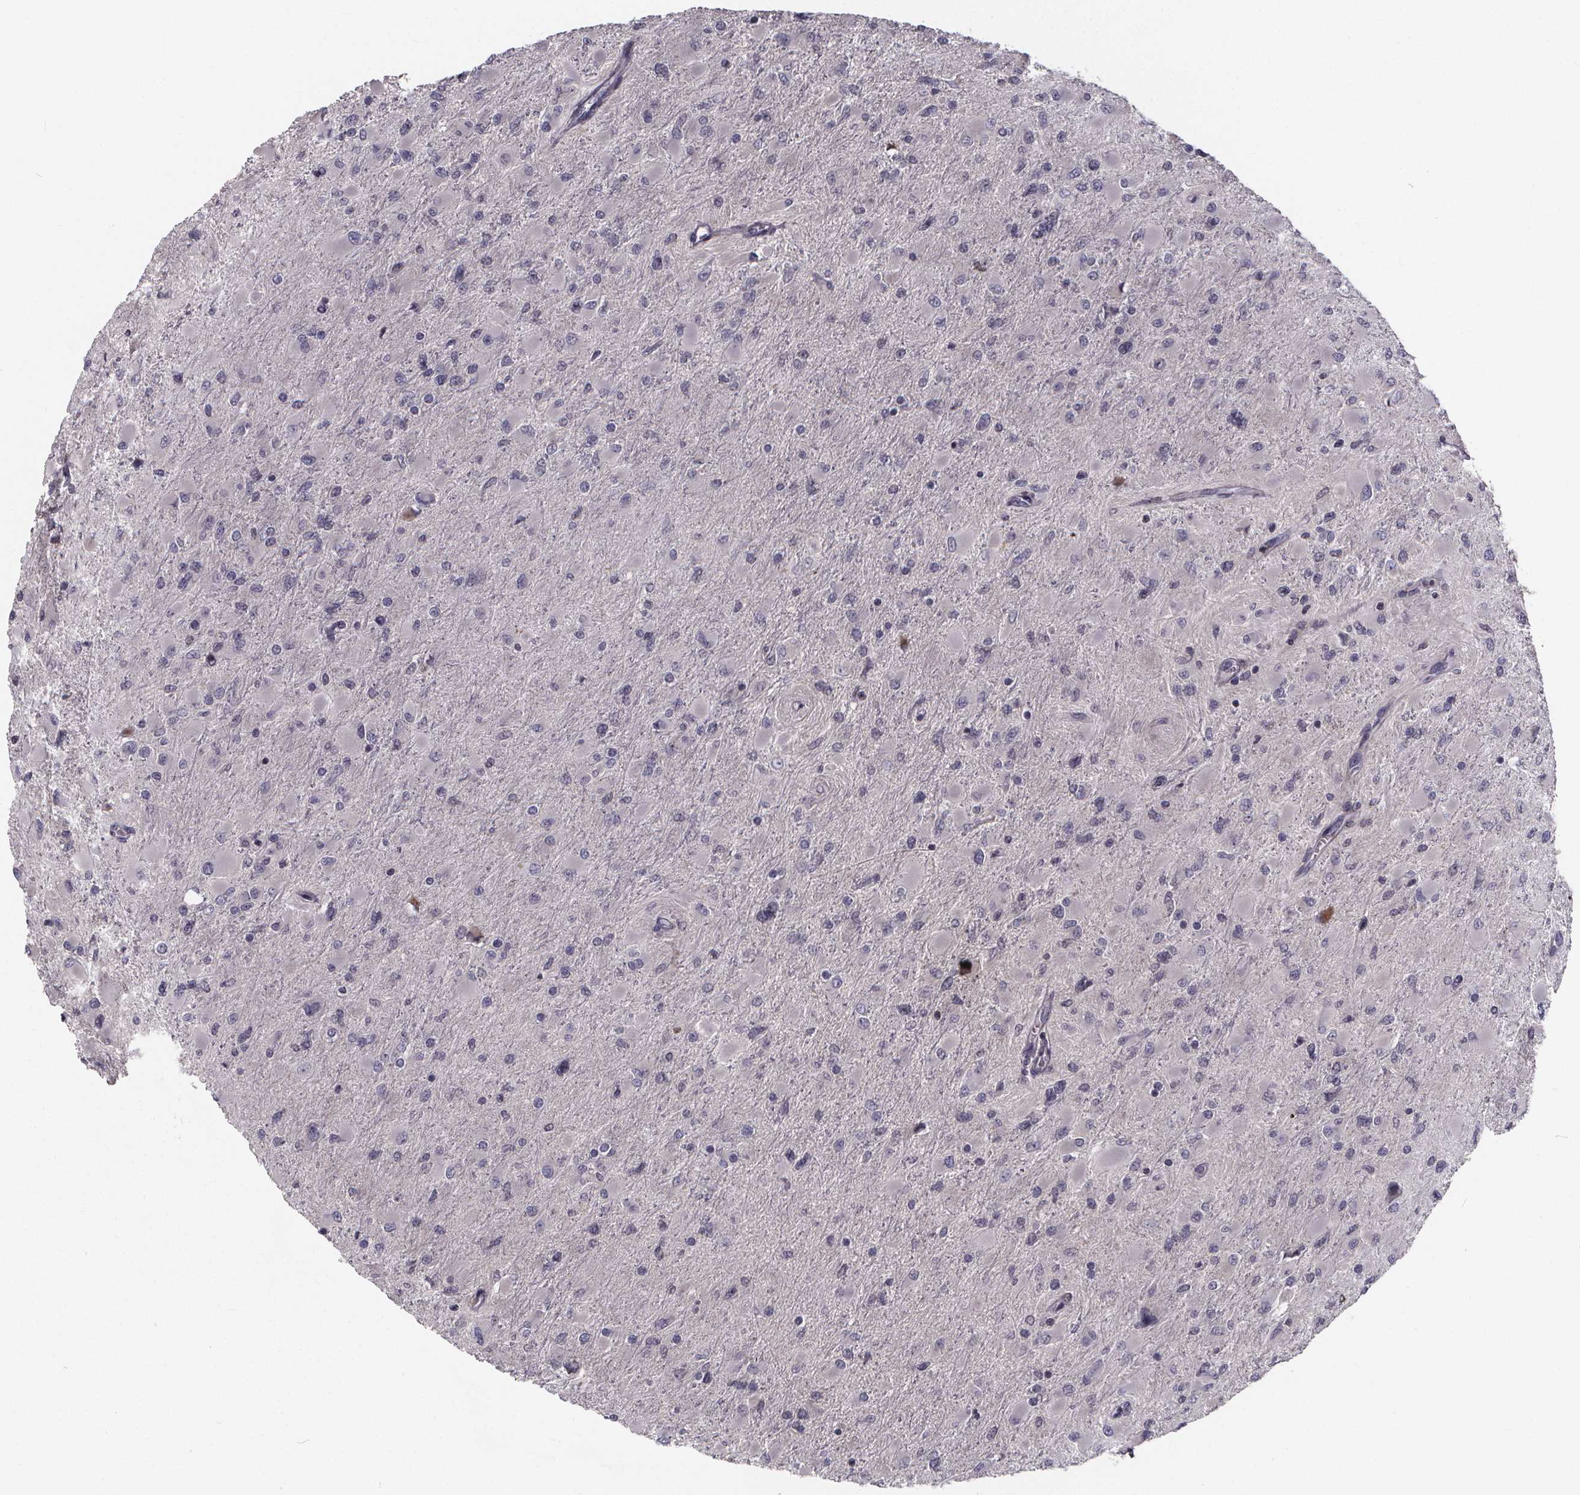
{"staining": {"intensity": "negative", "quantity": "none", "location": "none"}, "tissue": "glioma", "cell_type": "Tumor cells", "image_type": "cancer", "snomed": [{"axis": "morphology", "description": "Glioma, malignant, High grade"}, {"axis": "topography", "description": "Cerebral cortex"}], "caption": "Tumor cells show no significant staining in glioma.", "gene": "FBXW2", "patient": {"sex": "female", "age": 36}}